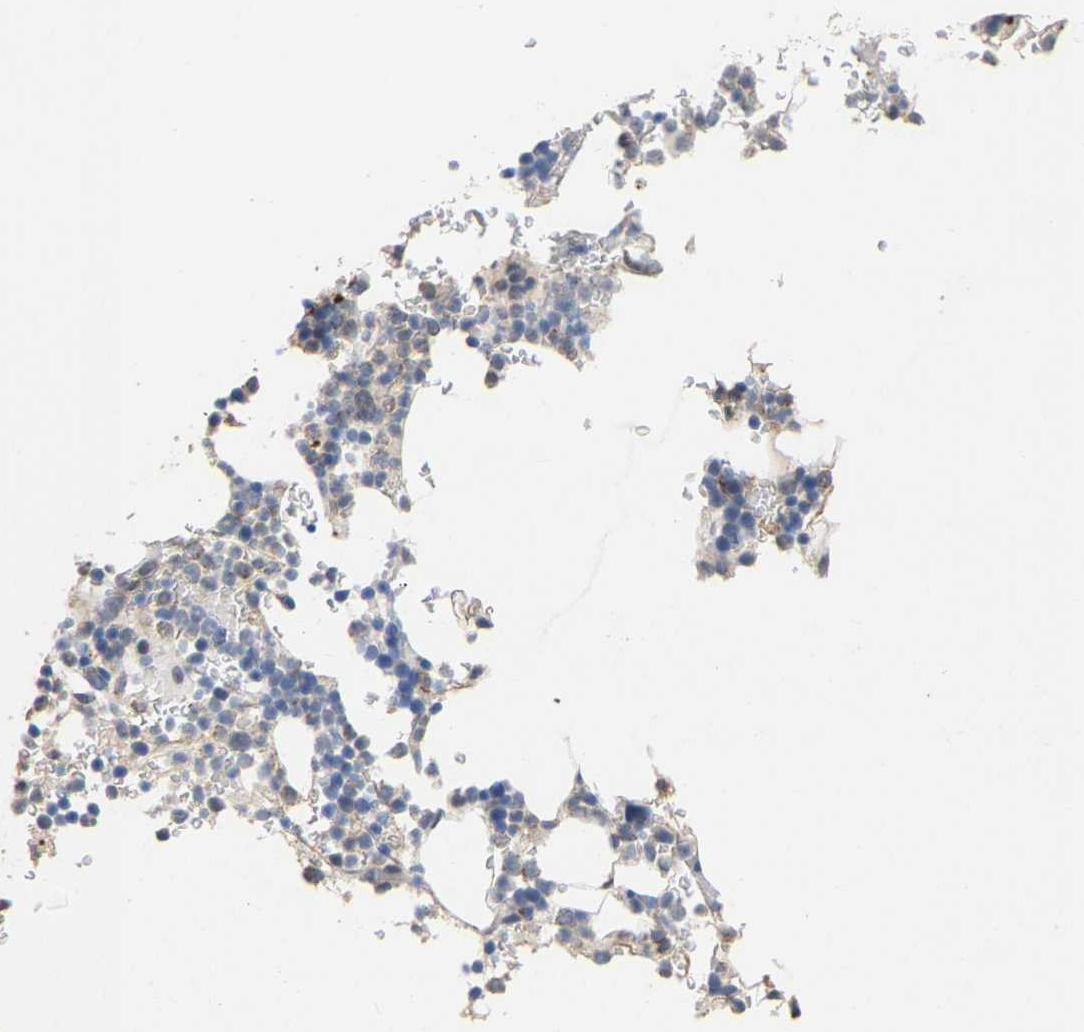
{"staining": {"intensity": "weak", "quantity": "<25%", "location": "cytoplasmic/membranous"}, "tissue": "bone marrow", "cell_type": "Hematopoietic cells", "image_type": "normal", "snomed": [{"axis": "morphology", "description": "Normal tissue, NOS"}, {"axis": "topography", "description": "Bone marrow"}], "caption": "Immunohistochemistry micrograph of benign bone marrow: human bone marrow stained with DAB shows no significant protein expression in hematopoietic cells.", "gene": "AMPH", "patient": {"sex": "female", "age": 81}}